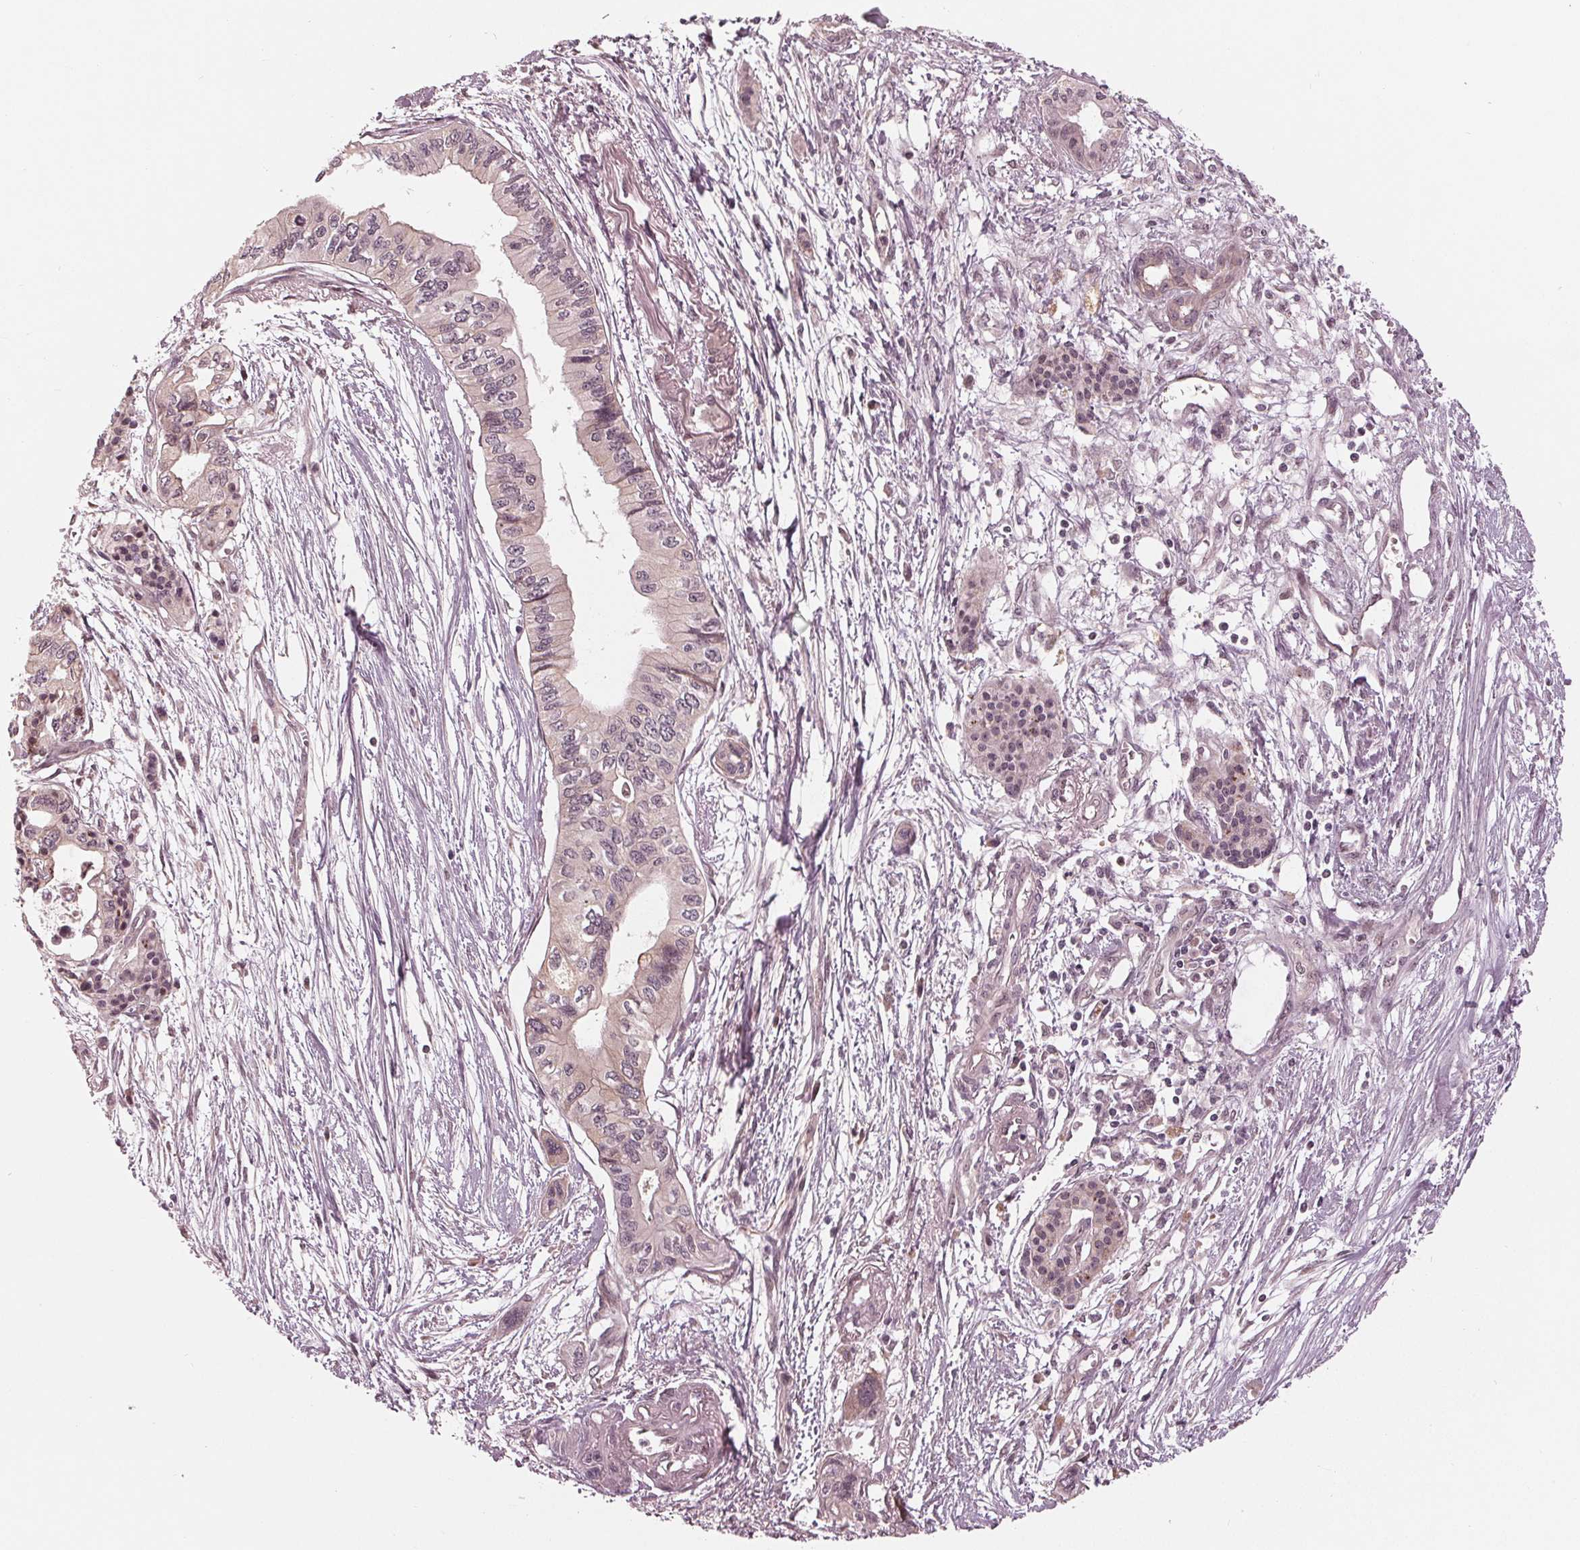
{"staining": {"intensity": "negative", "quantity": "none", "location": "none"}, "tissue": "pancreatic cancer", "cell_type": "Tumor cells", "image_type": "cancer", "snomed": [{"axis": "morphology", "description": "Adenocarcinoma, NOS"}, {"axis": "topography", "description": "Pancreas"}], "caption": "Micrograph shows no protein expression in tumor cells of pancreatic cancer tissue. Brightfield microscopy of immunohistochemistry stained with DAB (3,3'-diaminobenzidine) (brown) and hematoxylin (blue), captured at high magnification.", "gene": "ZNF471", "patient": {"sex": "female", "age": 76}}